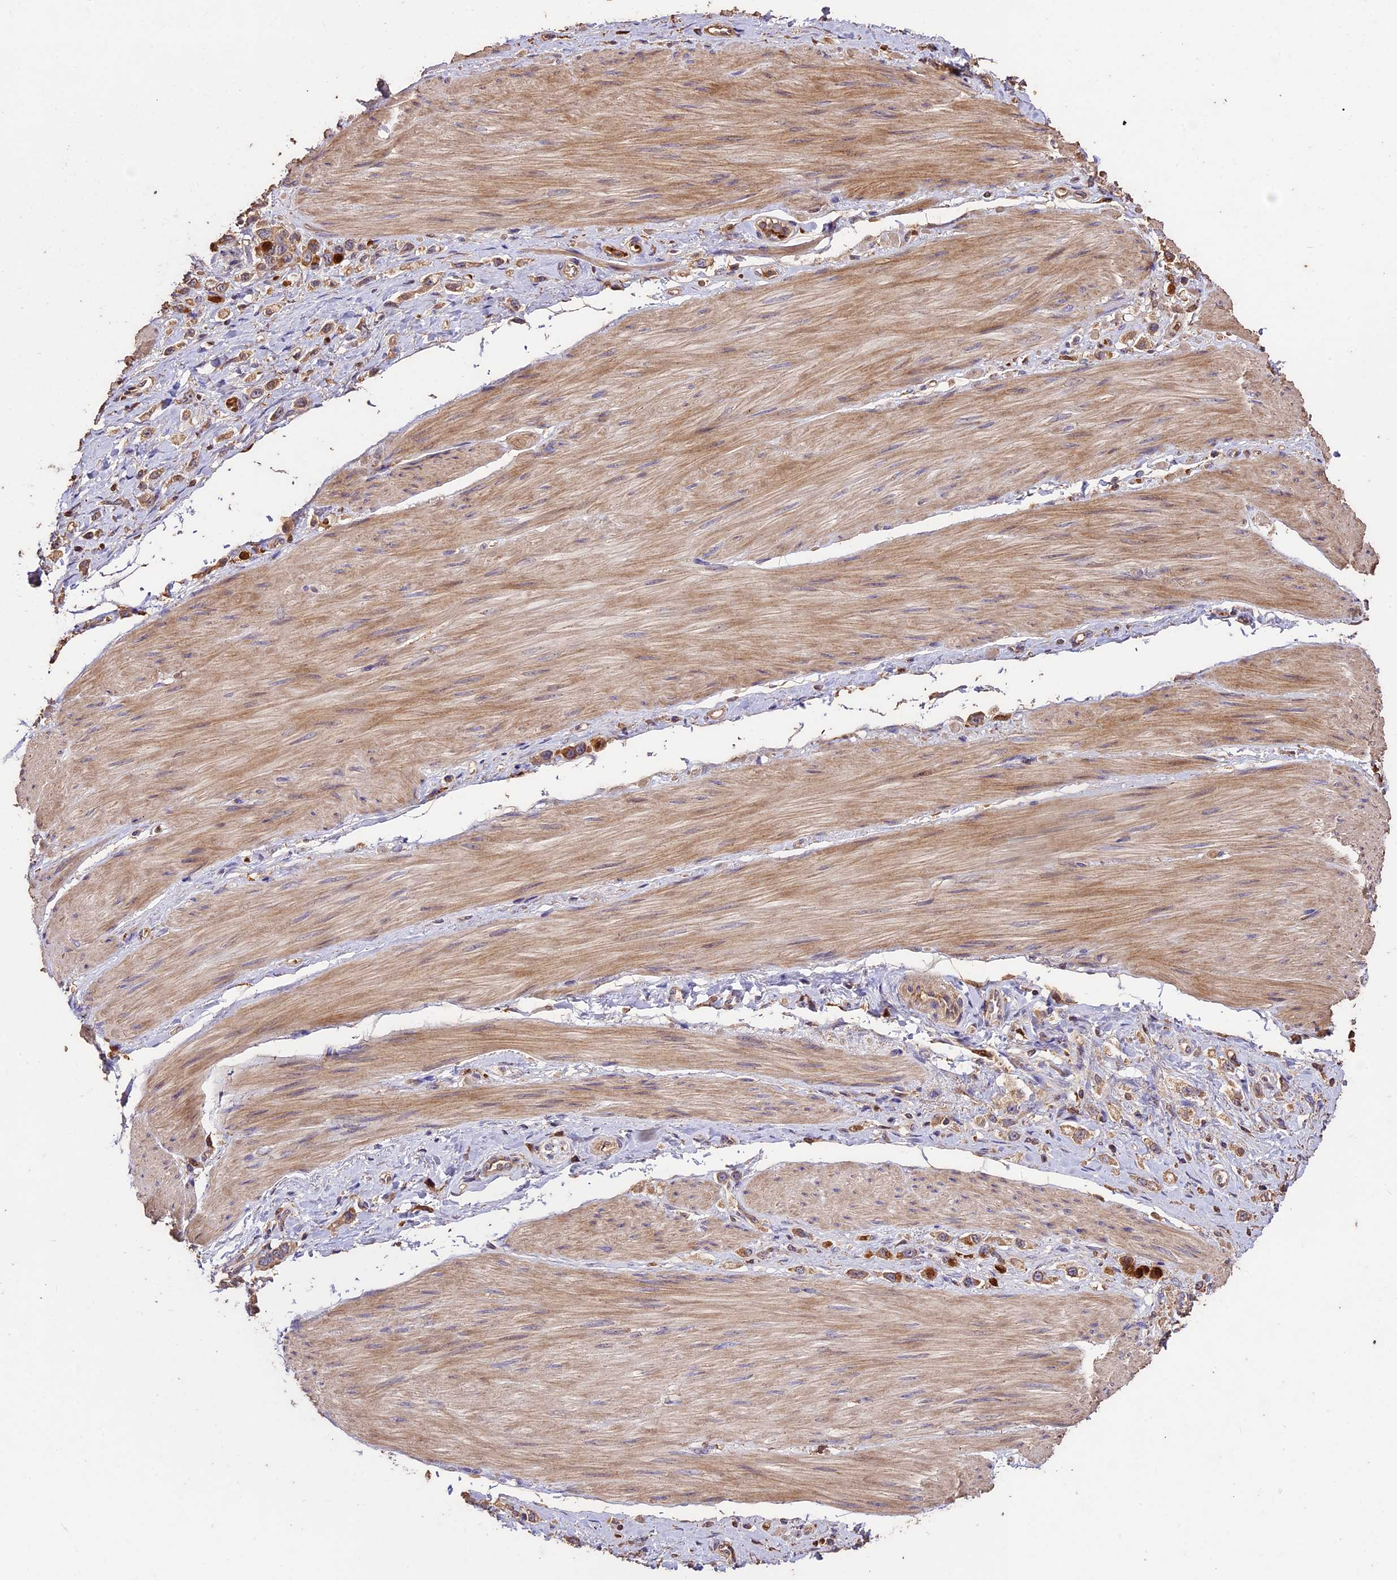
{"staining": {"intensity": "weak", "quantity": ">75%", "location": "cytoplasmic/membranous"}, "tissue": "stomach cancer", "cell_type": "Tumor cells", "image_type": "cancer", "snomed": [{"axis": "morphology", "description": "Adenocarcinoma, NOS"}, {"axis": "topography", "description": "Stomach"}], "caption": "Approximately >75% of tumor cells in adenocarcinoma (stomach) display weak cytoplasmic/membranous protein positivity as visualized by brown immunohistochemical staining.", "gene": "CRLF1", "patient": {"sex": "female", "age": 65}}